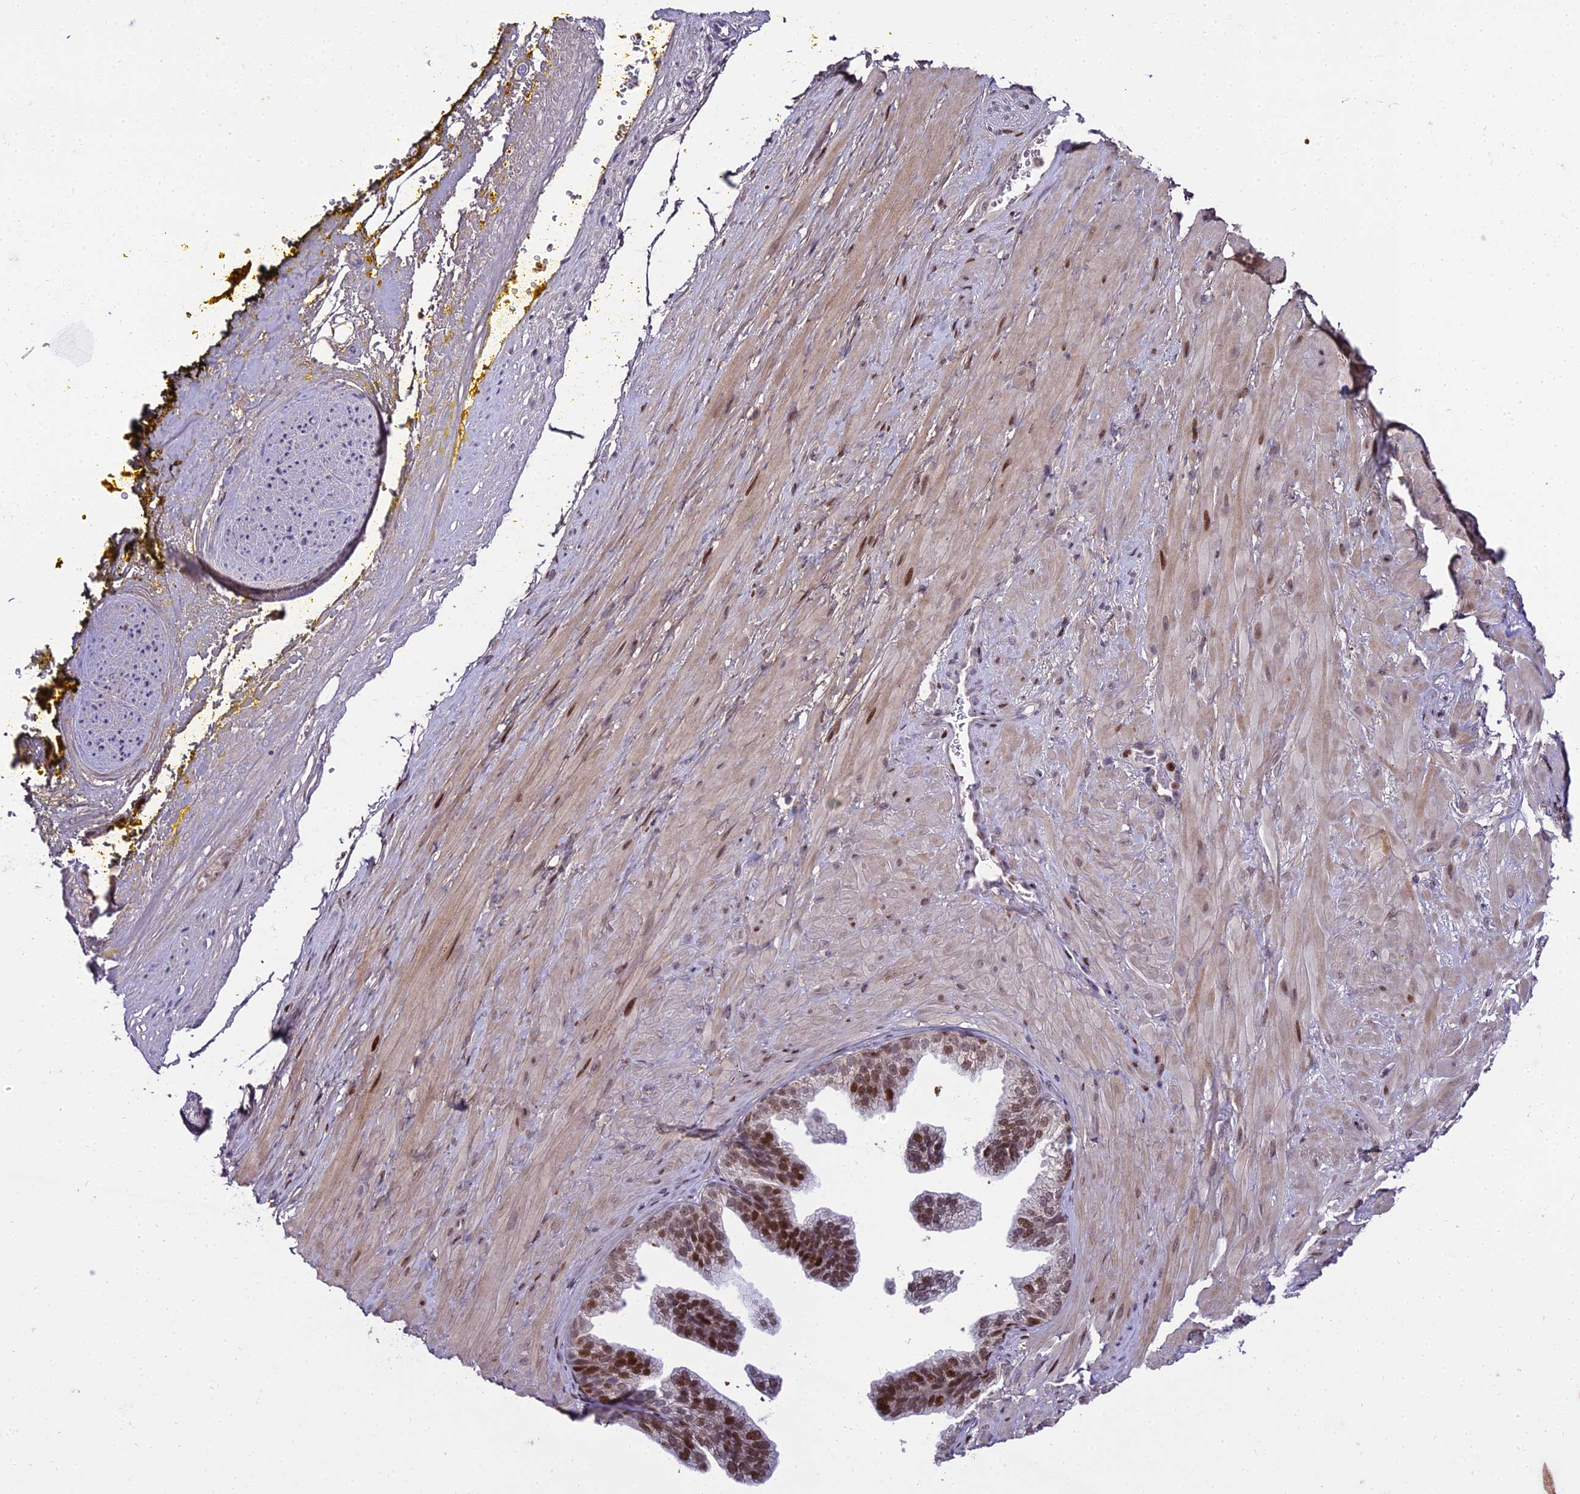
{"staining": {"intensity": "strong", "quantity": ">75%", "location": "nuclear"}, "tissue": "adipose tissue", "cell_type": "Adipocytes", "image_type": "normal", "snomed": [{"axis": "morphology", "description": "Normal tissue, NOS"}, {"axis": "morphology", "description": "Adenocarcinoma, Low grade"}, {"axis": "topography", "description": "Prostate"}, {"axis": "topography", "description": "Peripheral nerve tissue"}], "caption": "Protein staining of unremarkable adipose tissue shows strong nuclear expression in about >75% of adipocytes.", "gene": "ZNF707", "patient": {"sex": "male", "age": 63}}